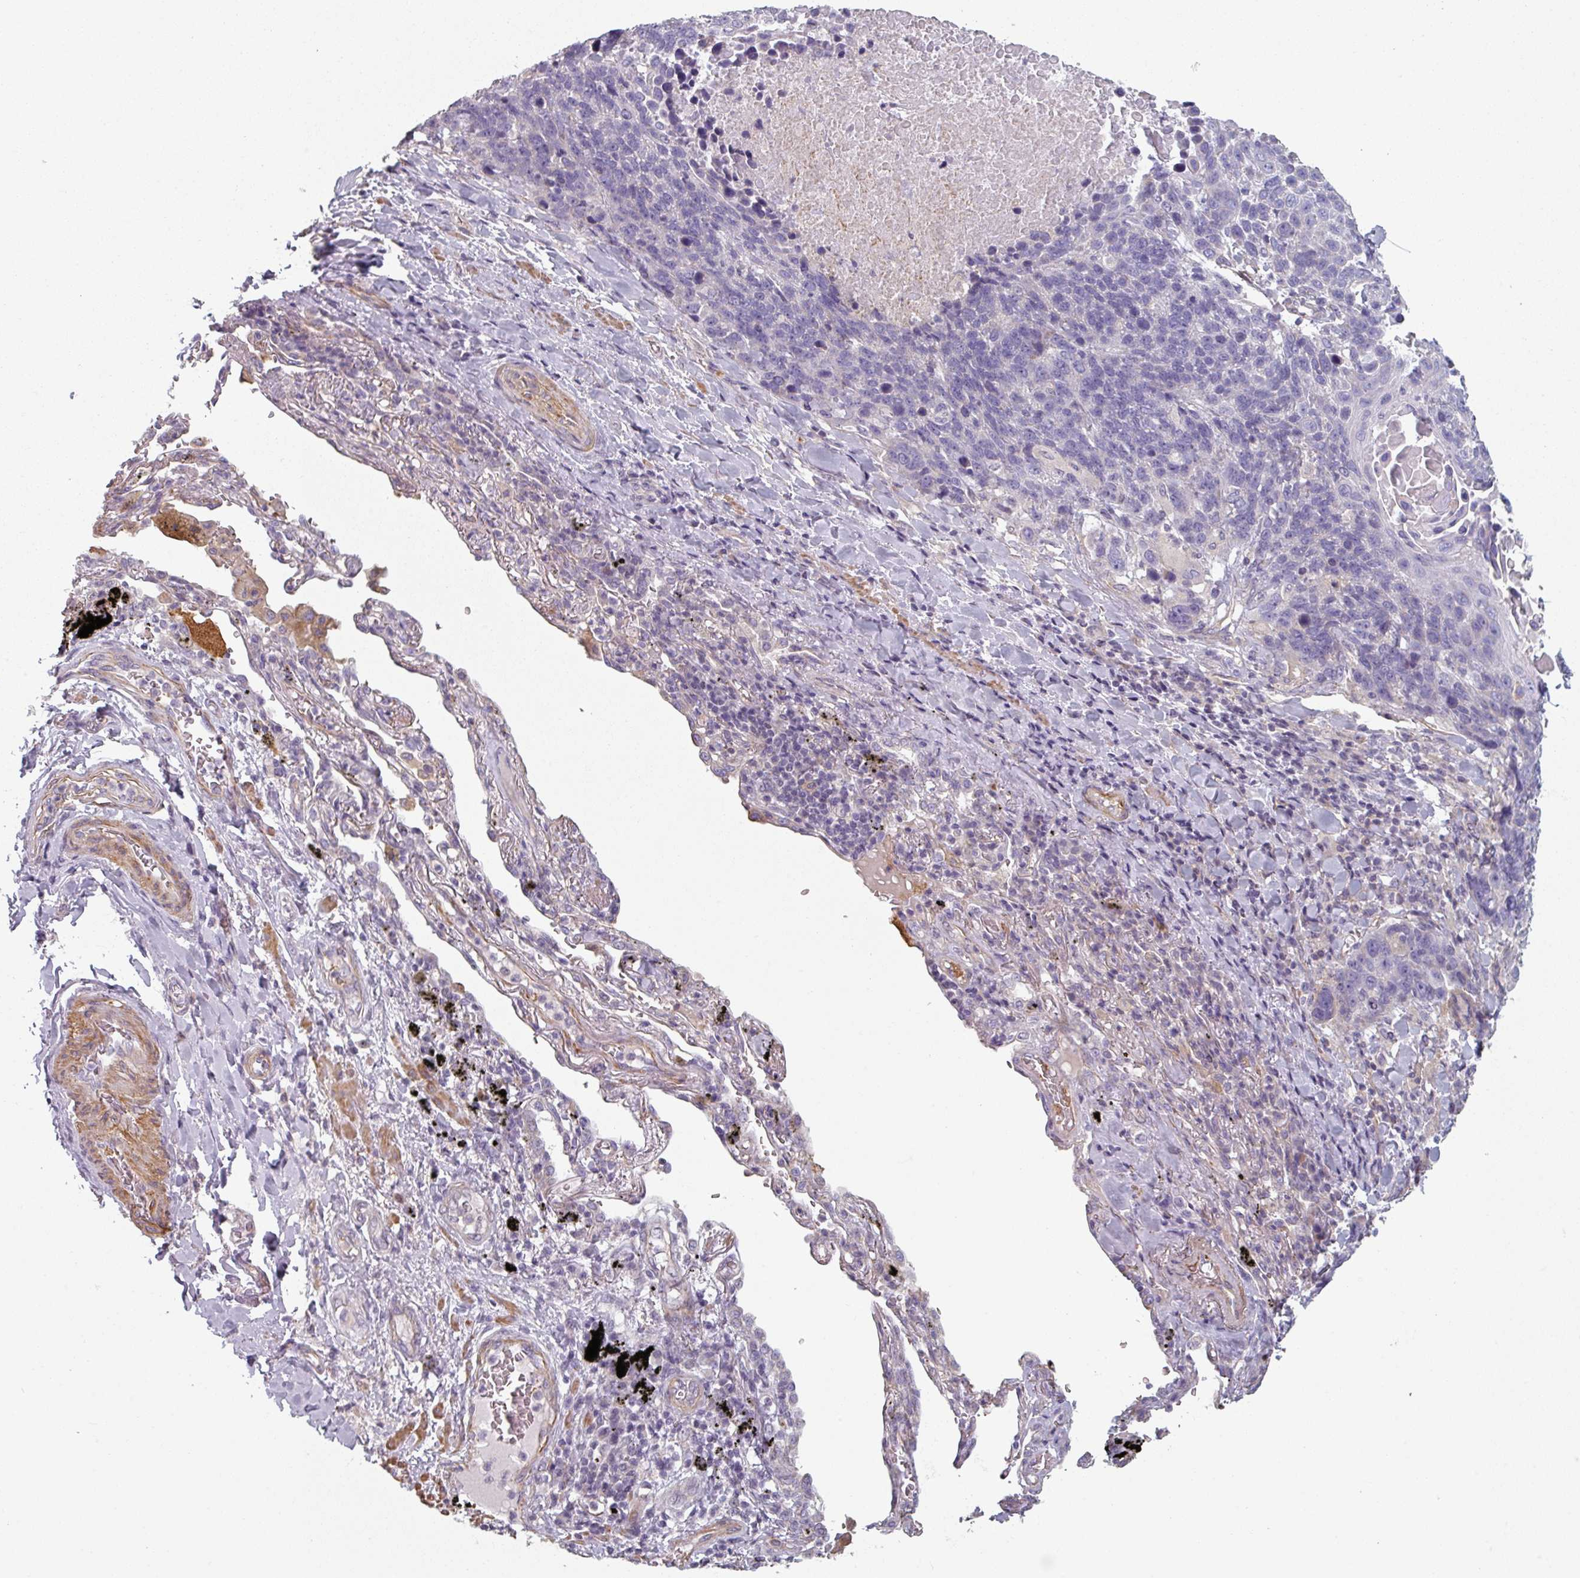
{"staining": {"intensity": "negative", "quantity": "none", "location": "none"}, "tissue": "lung cancer", "cell_type": "Tumor cells", "image_type": "cancer", "snomed": [{"axis": "morphology", "description": "Squamous cell carcinoma, NOS"}, {"axis": "topography", "description": "Lung"}], "caption": "Immunohistochemistry histopathology image of human lung cancer (squamous cell carcinoma) stained for a protein (brown), which displays no staining in tumor cells.", "gene": "GSTA4", "patient": {"sex": "male", "age": 66}}